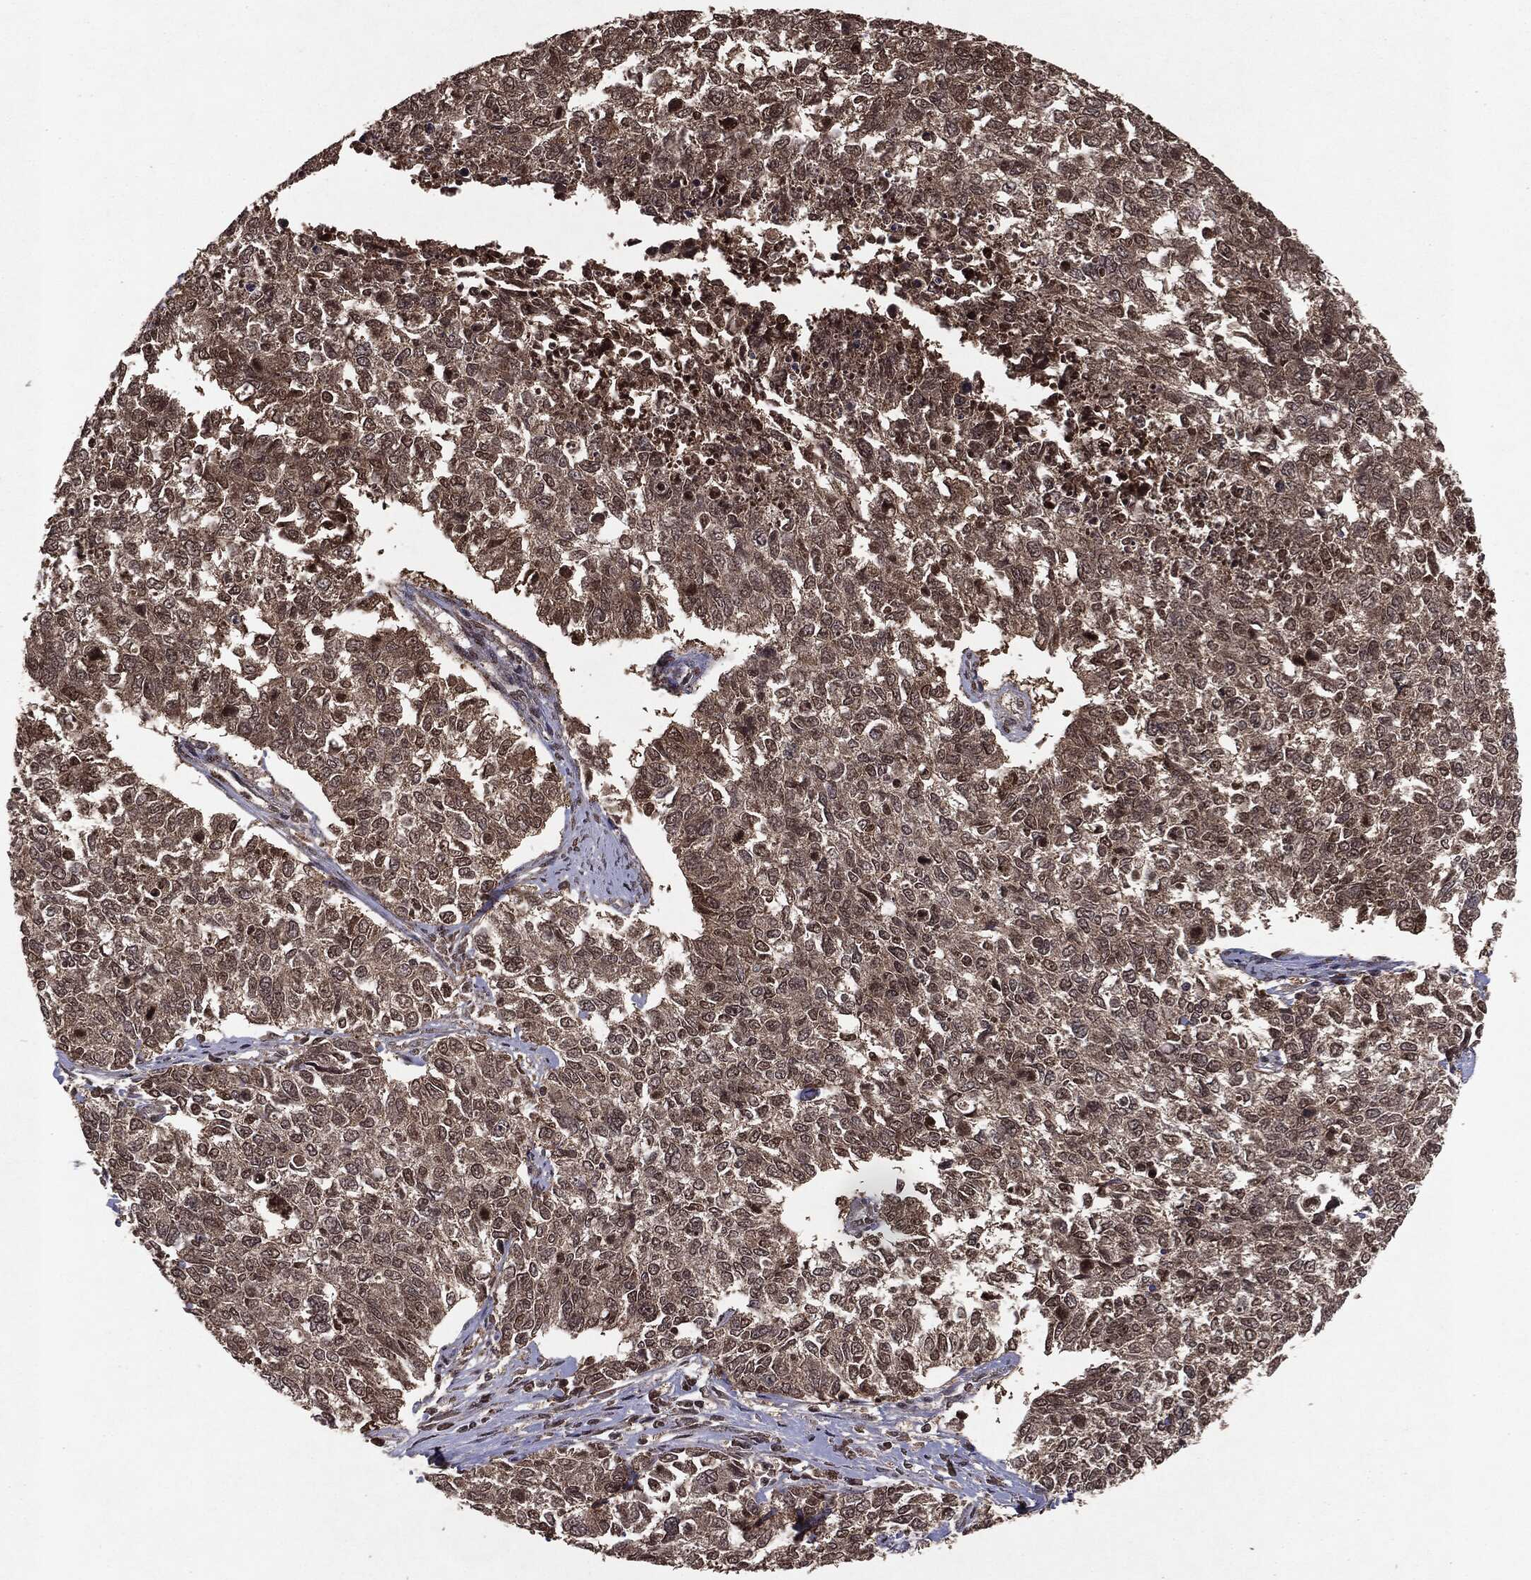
{"staining": {"intensity": "weak", "quantity": "25%-75%", "location": "cytoplasmic/membranous,nuclear"}, "tissue": "cervical cancer", "cell_type": "Tumor cells", "image_type": "cancer", "snomed": [{"axis": "morphology", "description": "Adenocarcinoma, NOS"}, {"axis": "topography", "description": "Cervix"}], "caption": "Brown immunohistochemical staining in cervical cancer (adenocarcinoma) displays weak cytoplasmic/membranous and nuclear expression in about 25%-75% of tumor cells.", "gene": "PEBP1", "patient": {"sex": "female", "age": 63}}